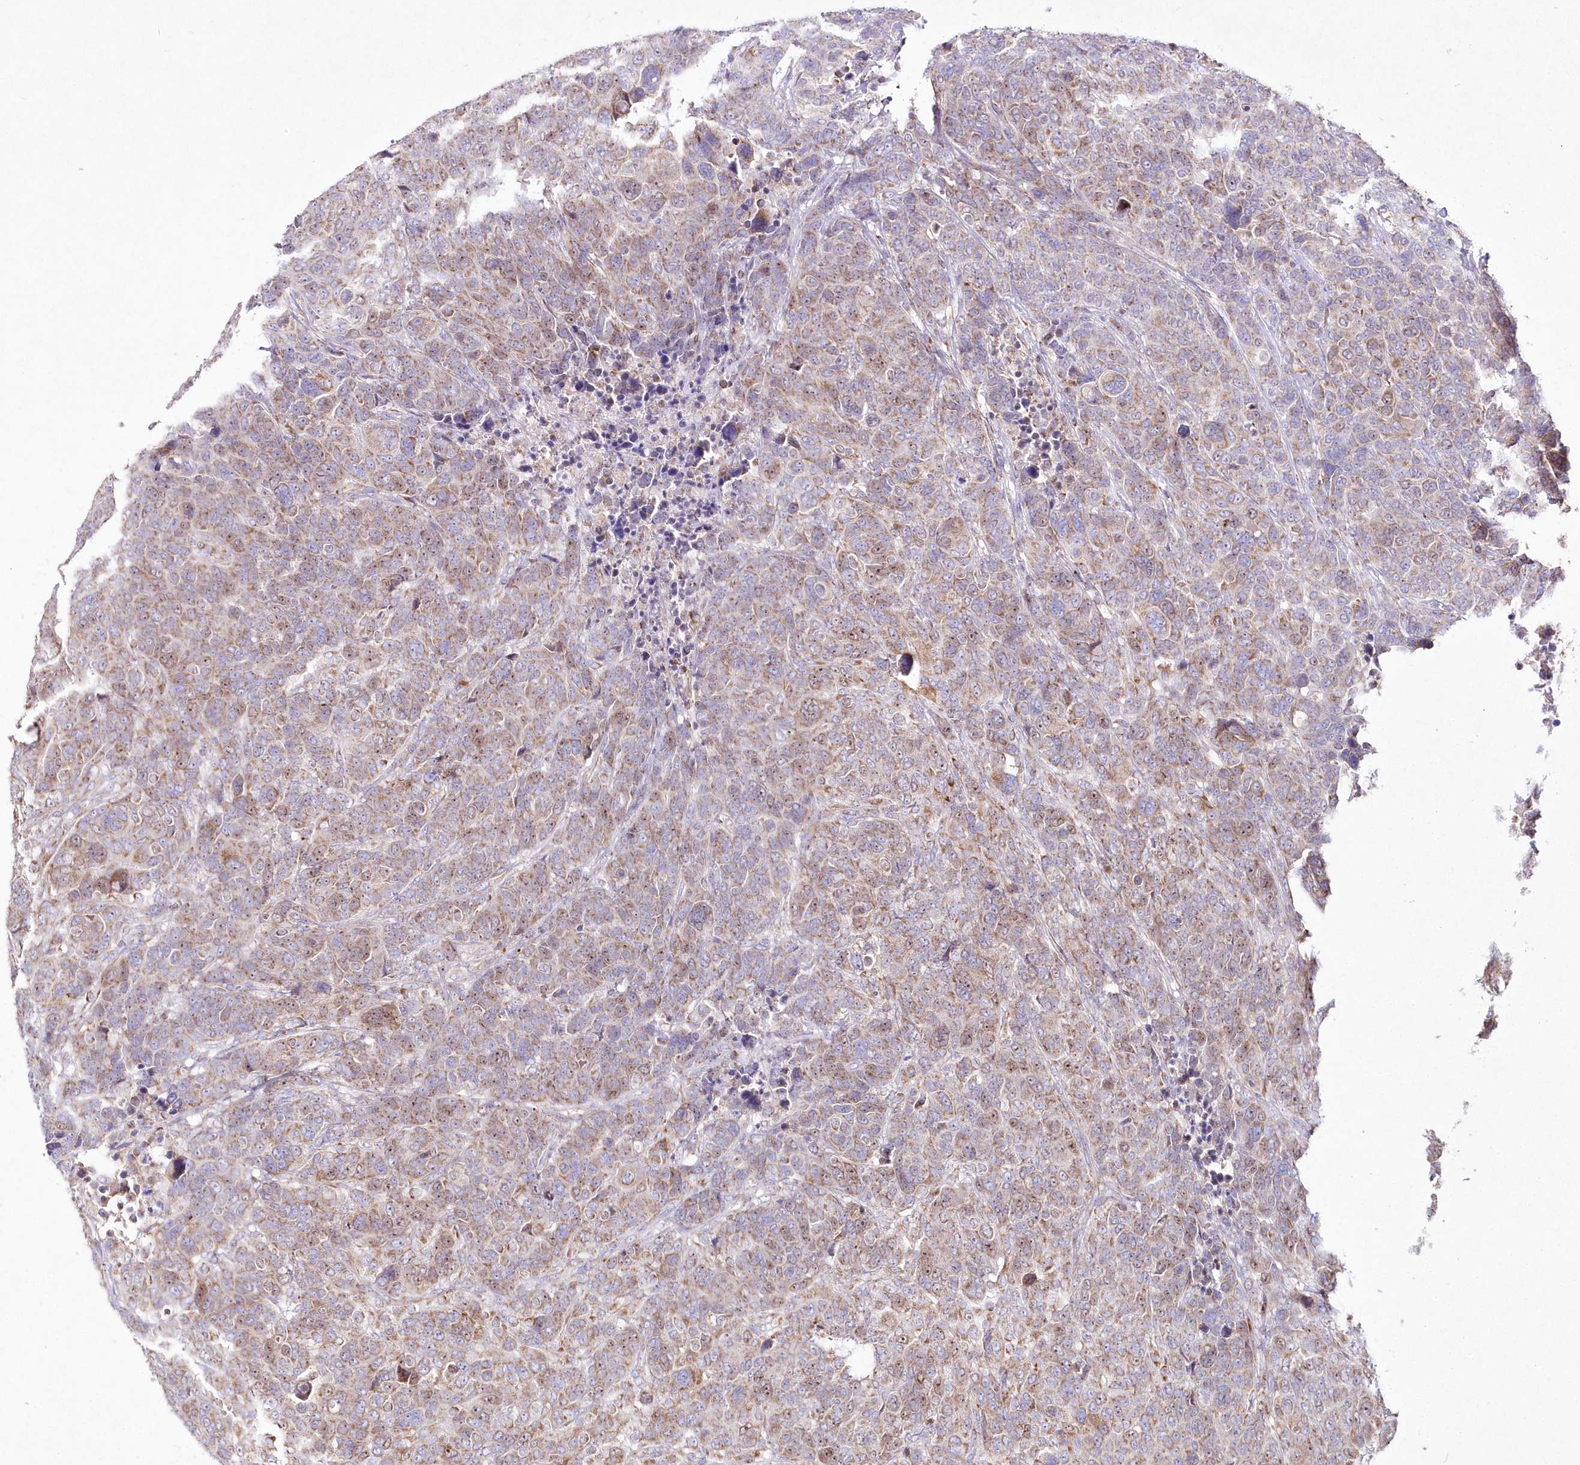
{"staining": {"intensity": "weak", "quantity": ">75%", "location": "cytoplasmic/membranous"}, "tissue": "breast cancer", "cell_type": "Tumor cells", "image_type": "cancer", "snomed": [{"axis": "morphology", "description": "Duct carcinoma"}, {"axis": "topography", "description": "Breast"}], "caption": "This is a photomicrograph of IHC staining of intraductal carcinoma (breast), which shows weak staining in the cytoplasmic/membranous of tumor cells.", "gene": "DNA2", "patient": {"sex": "female", "age": 37}}